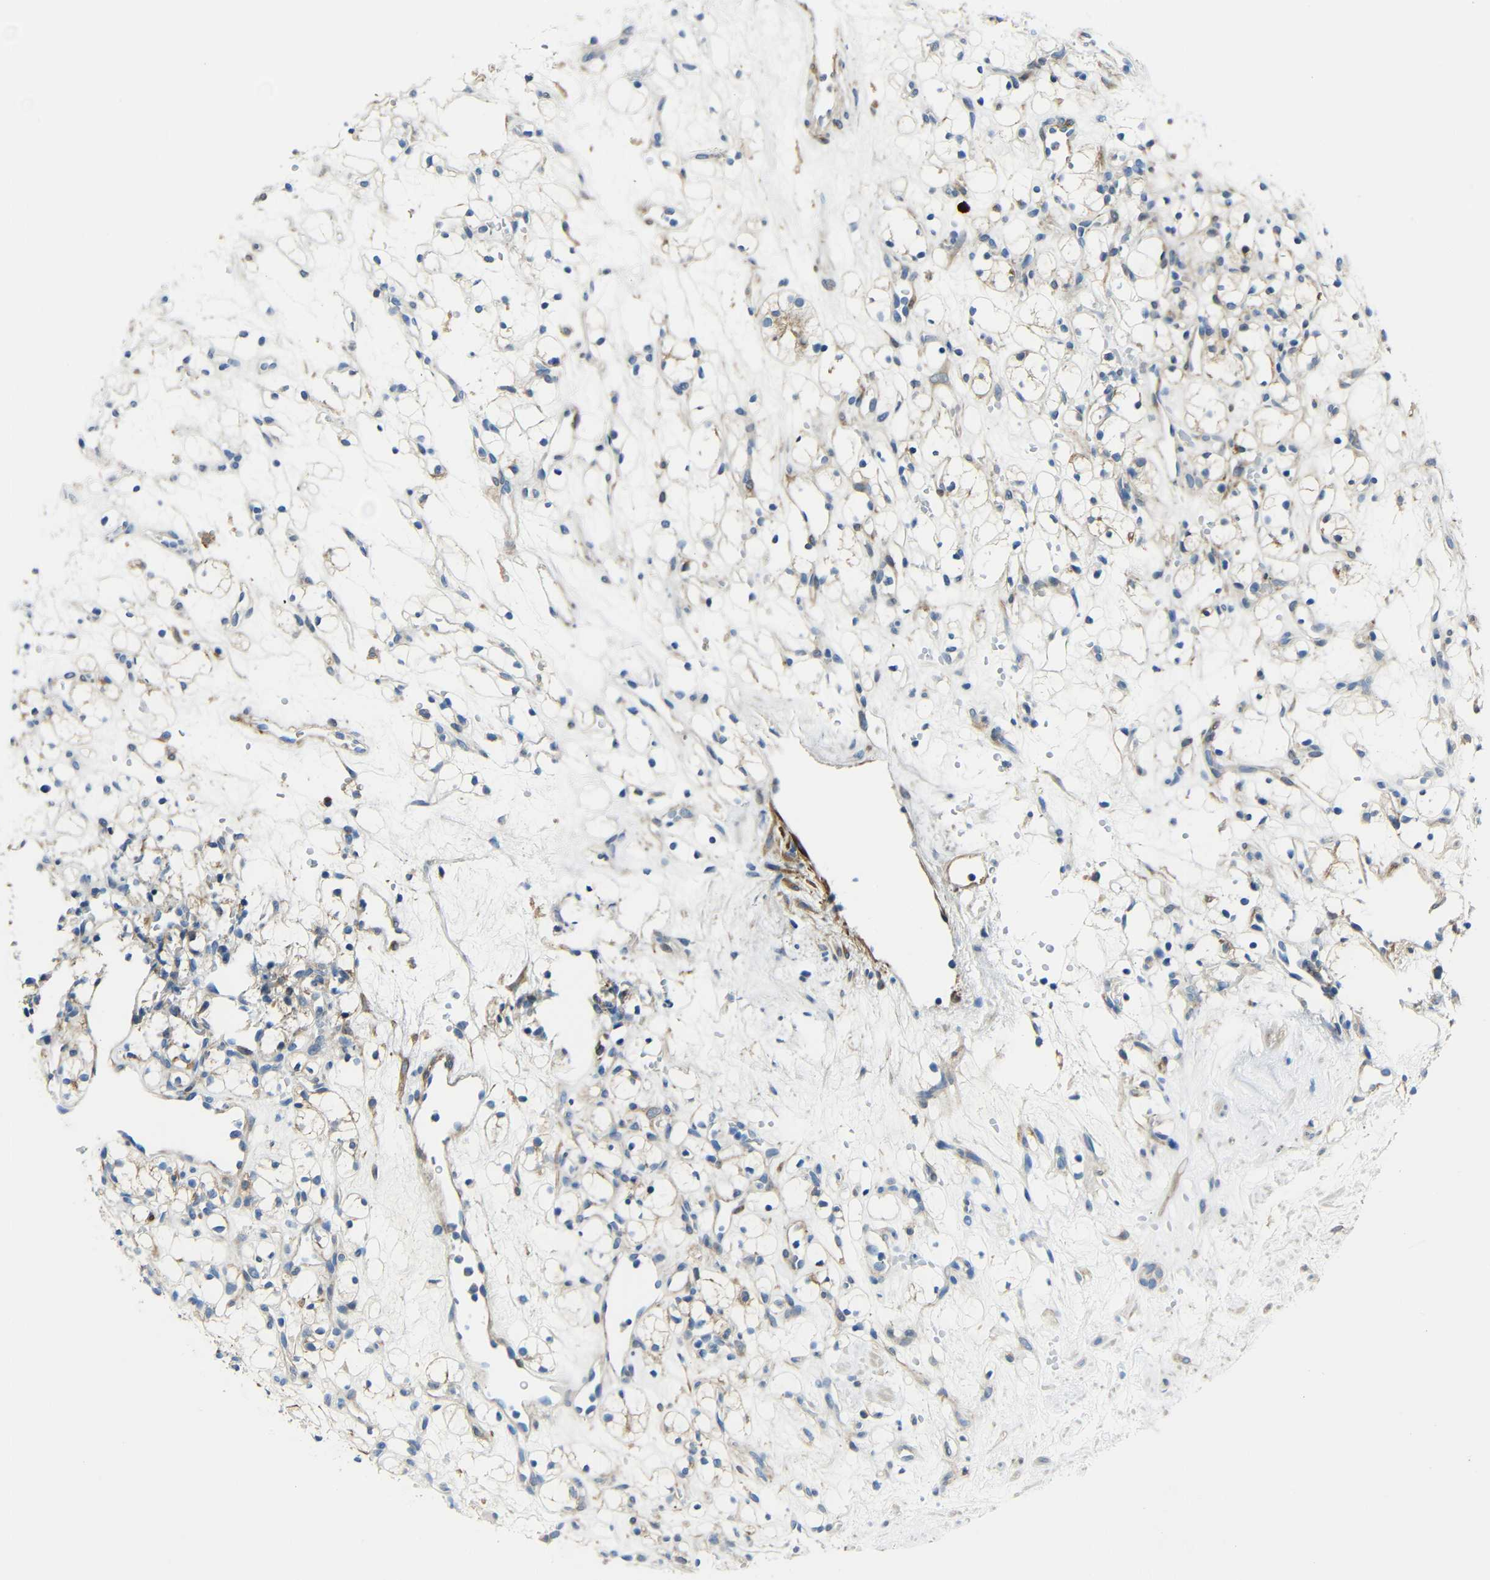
{"staining": {"intensity": "weak", "quantity": "<25%", "location": "cytoplasmic/membranous"}, "tissue": "renal cancer", "cell_type": "Tumor cells", "image_type": "cancer", "snomed": [{"axis": "morphology", "description": "Adenocarcinoma, NOS"}, {"axis": "topography", "description": "Kidney"}], "caption": "IHC image of neoplastic tissue: human renal adenocarcinoma stained with DAB (3,3'-diaminobenzidine) reveals no significant protein staining in tumor cells. The staining was performed using DAB to visualize the protein expression in brown, while the nuclei were stained in blue with hematoxylin (Magnification: 20x).", "gene": "DCLK1", "patient": {"sex": "female", "age": 60}}